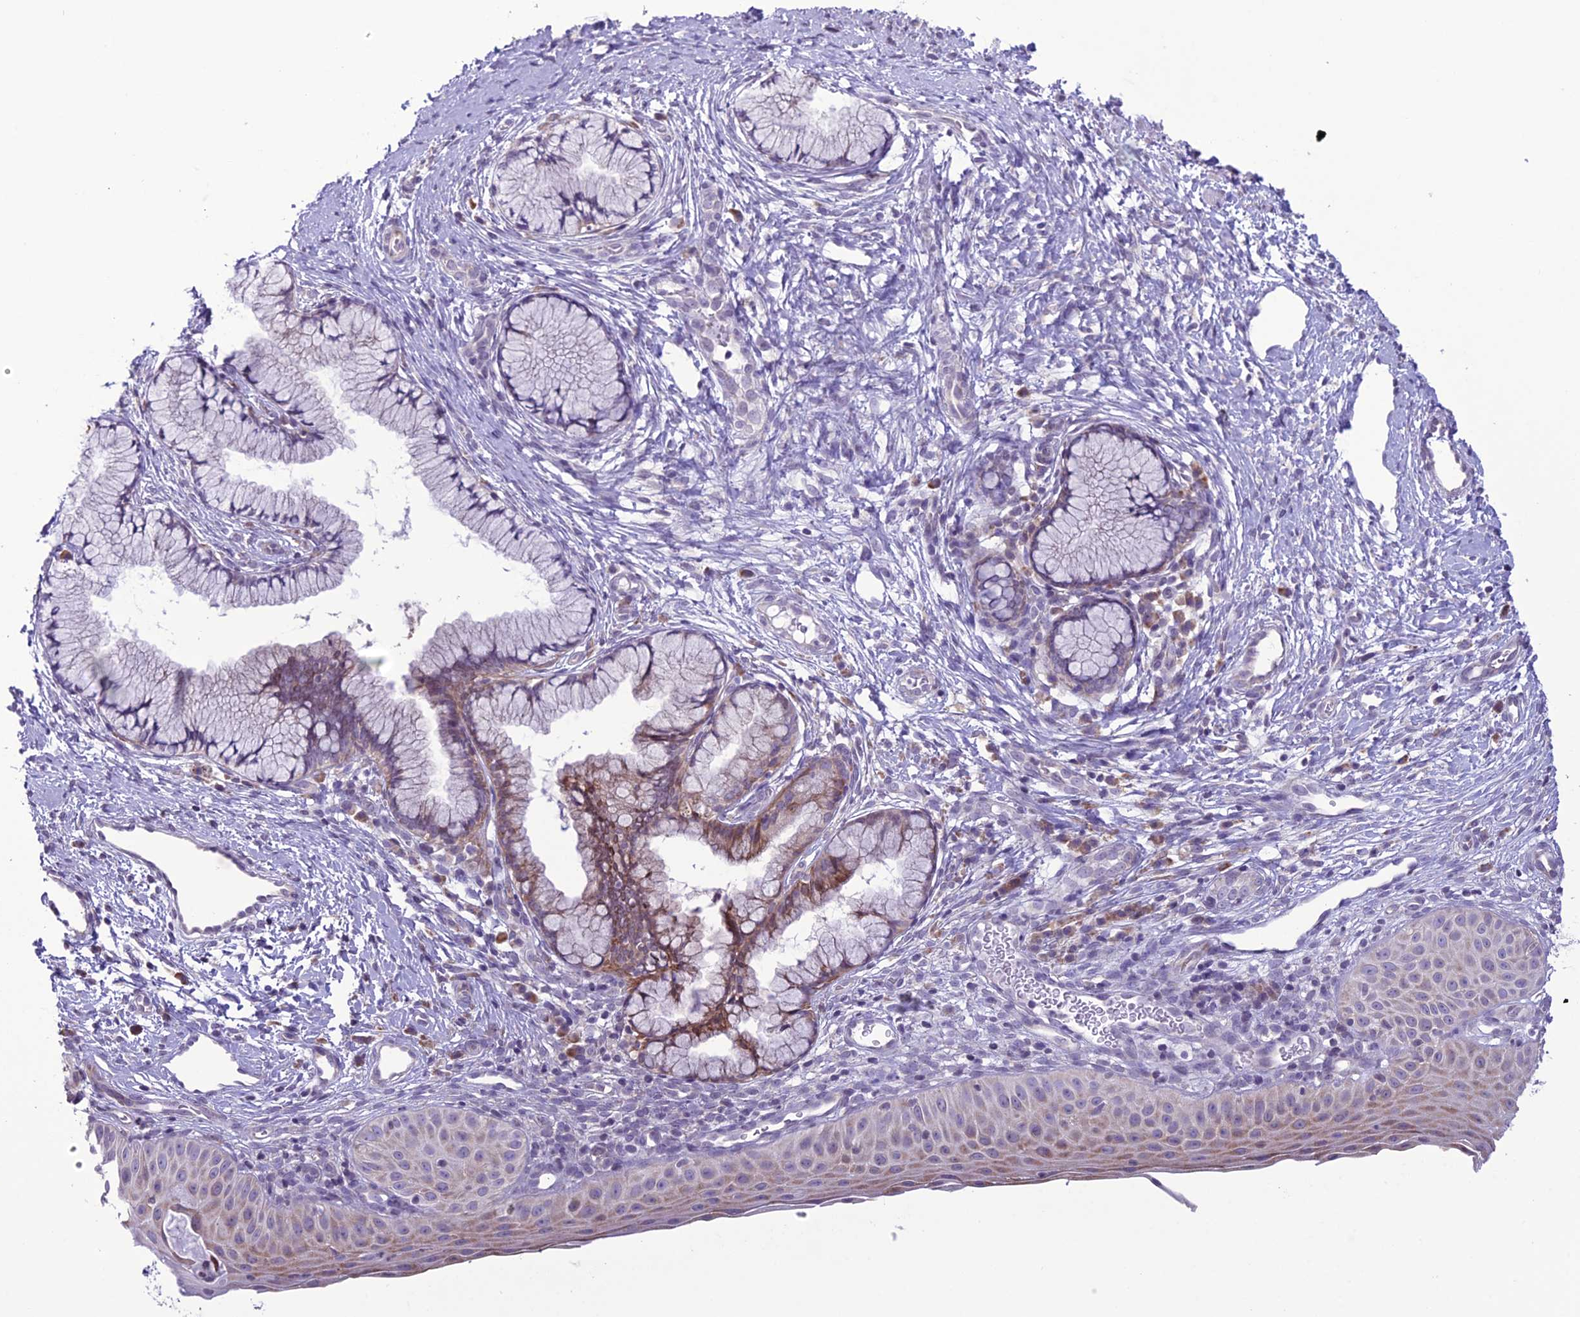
{"staining": {"intensity": "moderate", "quantity": "<25%", "location": "cytoplasmic/membranous"}, "tissue": "cervix", "cell_type": "Glandular cells", "image_type": "normal", "snomed": [{"axis": "morphology", "description": "Normal tissue, NOS"}, {"axis": "topography", "description": "Cervix"}], "caption": "About <25% of glandular cells in normal human cervix reveal moderate cytoplasmic/membranous protein expression as visualized by brown immunohistochemical staining.", "gene": "RPS26", "patient": {"sex": "female", "age": 36}}